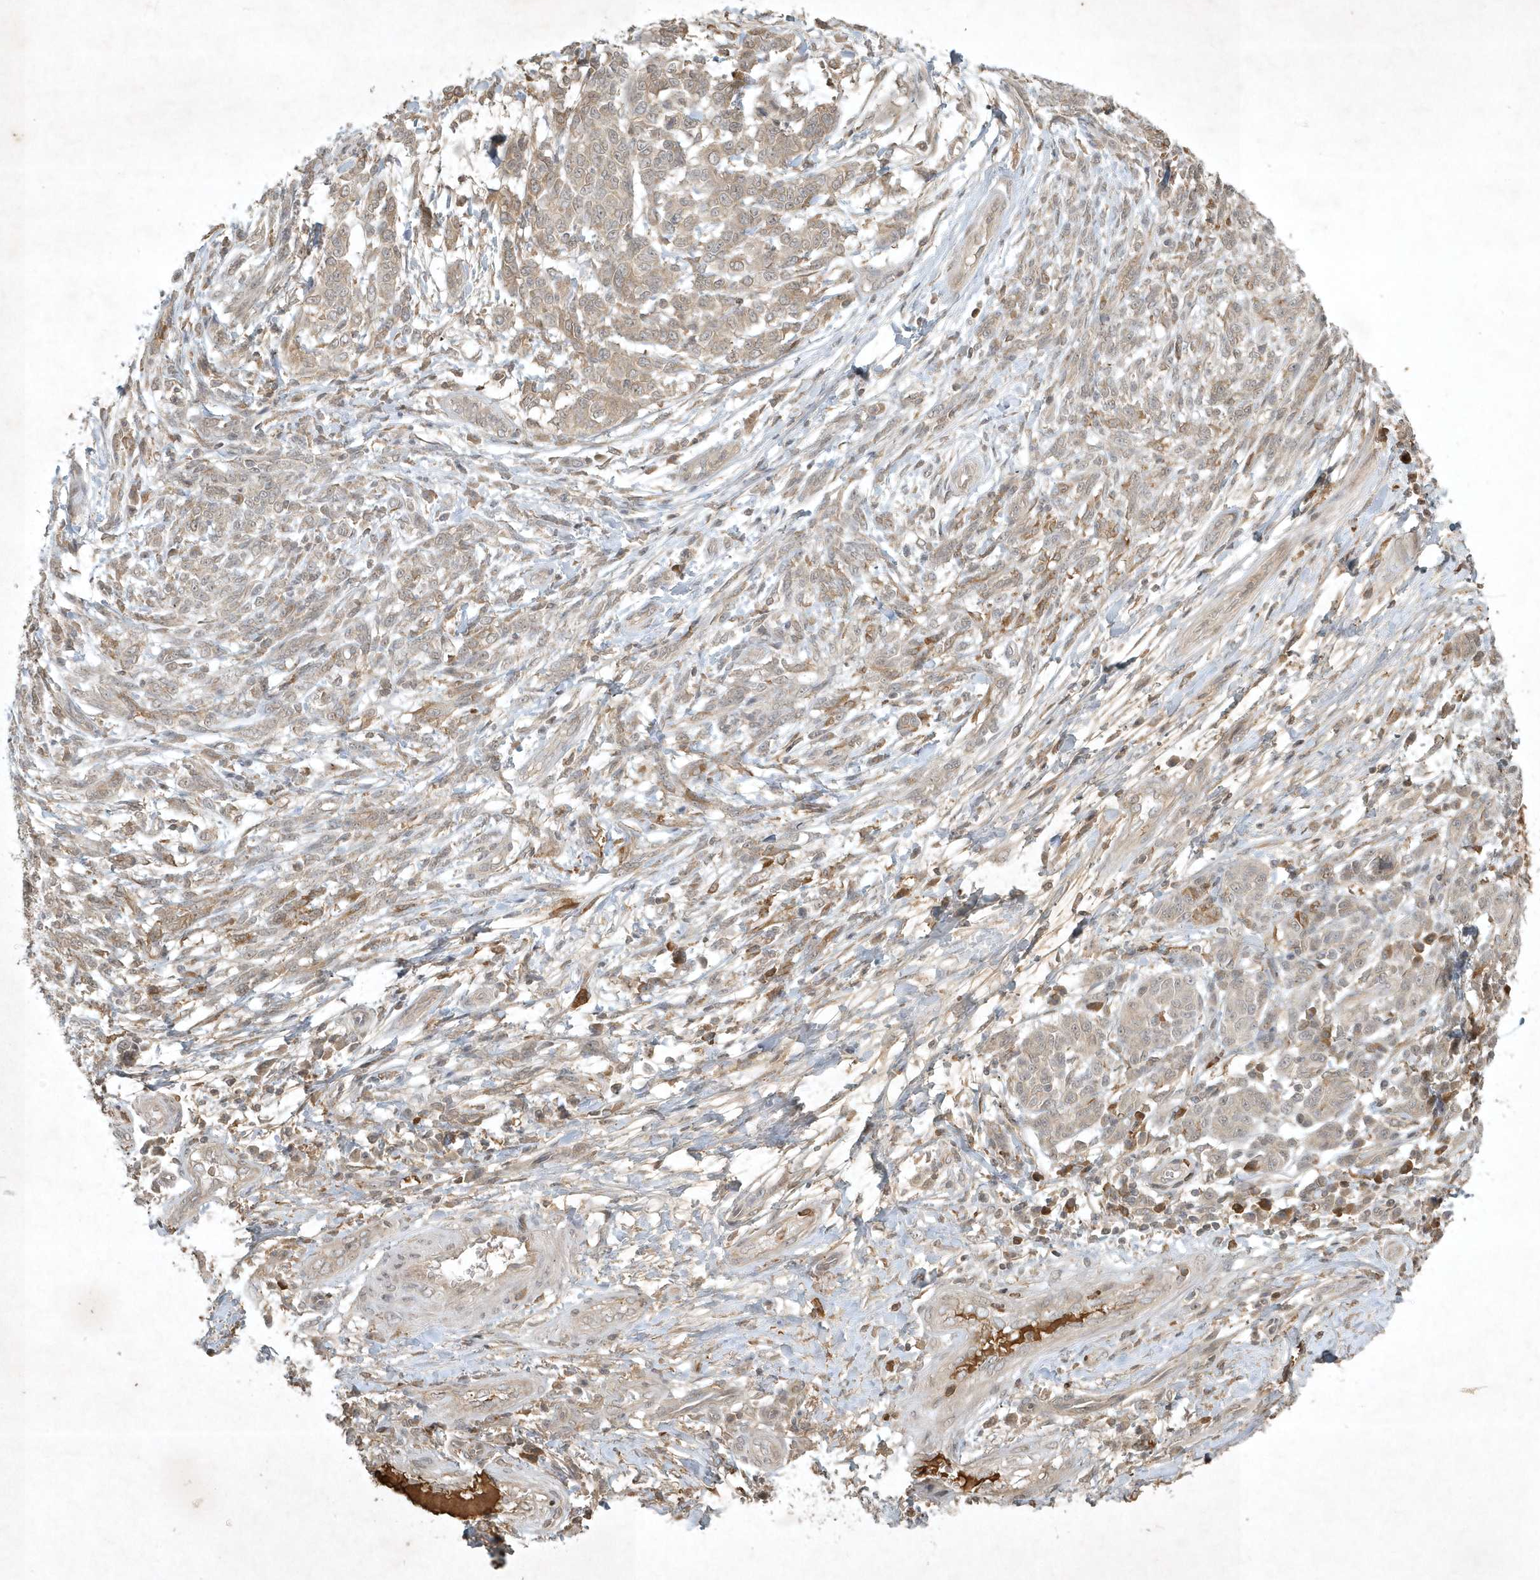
{"staining": {"intensity": "weak", "quantity": "<25%", "location": "cytoplasmic/membranous"}, "tissue": "melanoma", "cell_type": "Tumor cells", "image_type": "cancer", "snomed": [{"axis": "morphology", "description": "Malignant melanoma, NOS"}, {"axis": "topography", "description": "Skin"}], "caption": "Human malignant melanoma stained for a protein using IHC exhibits no staining in tumor cells.", "gene": "TNFAIP6", "patient": {"sex": "male", "age": 49}}